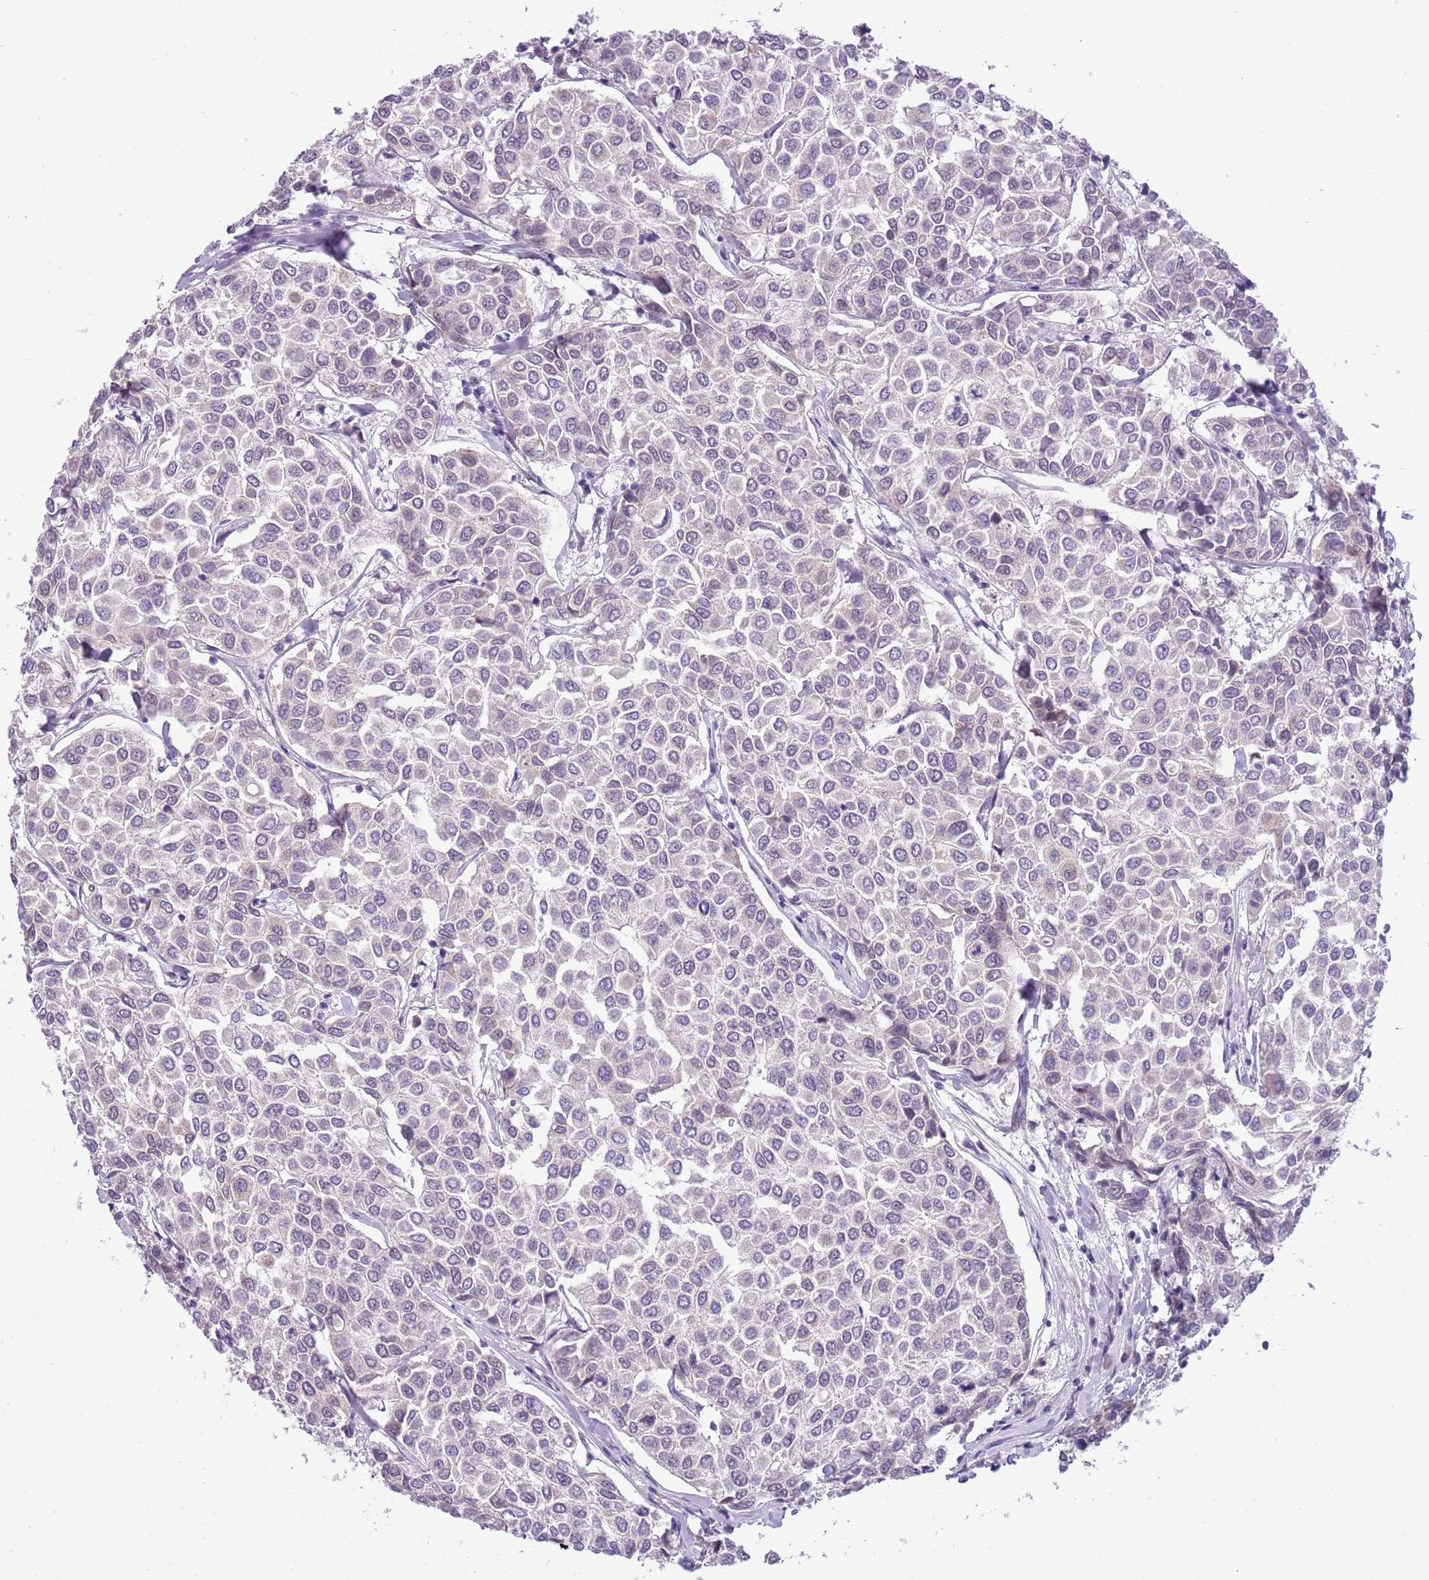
{"staining": {"intensity": "negative", "quantity": "none", "location": "none"}, "tissue": "breast cancer", "cell_type": "Tumor cells", "image_type": "cancer", "snomed": [{"axis": "morphology", "description": "Duct carcinoma"}, {"axis": "topography", "description": "Breast"}], "caption": "DAB (3,3'-diaminobenzidine) immunohistochemical staining of breast invasive ductal carcinoma displays no significant positivity in tumor cells.", "gene": "FAM120C", "patient": {"sex": "female", "age": 55}}